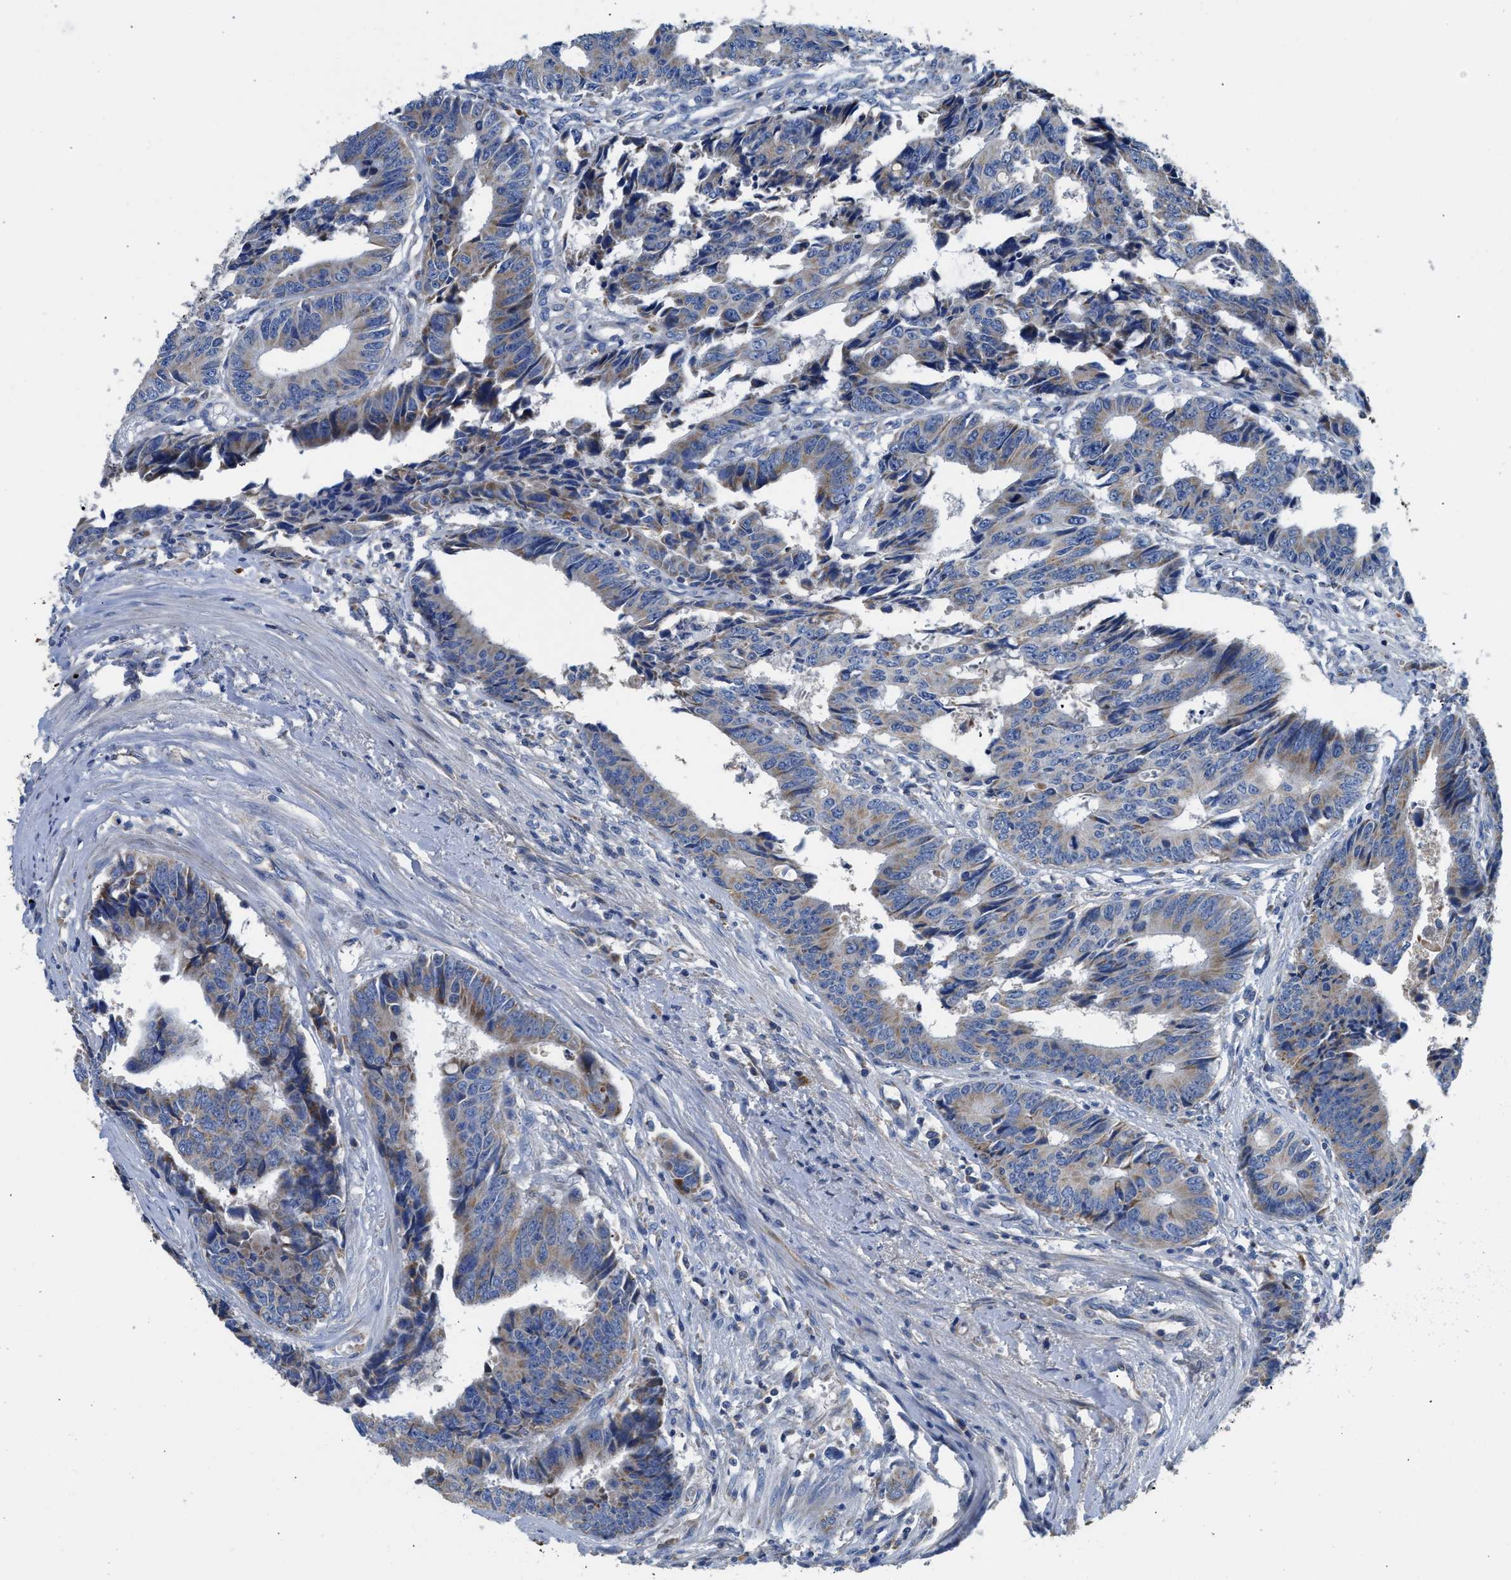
{"staining": {"intensity": "weak", "quantity": "<25%", "location": "cytoplasmic/membranous"}, "tissue": "colorectal cancer", "cell_type": "Tumor cells", "image_type": "cancer", "snomed": [{"axis": "morphology", "description": "Adenocarcinoma, NOS"}, {"axis": "topography", "description": "Rectum"}], "caption": "A photomicrograph of human adenocarcinoma (colorectal) is negative for staining in tumor cells.", "gene": "SLC25A13", "patient": {"sex": "male", "age": 84}}